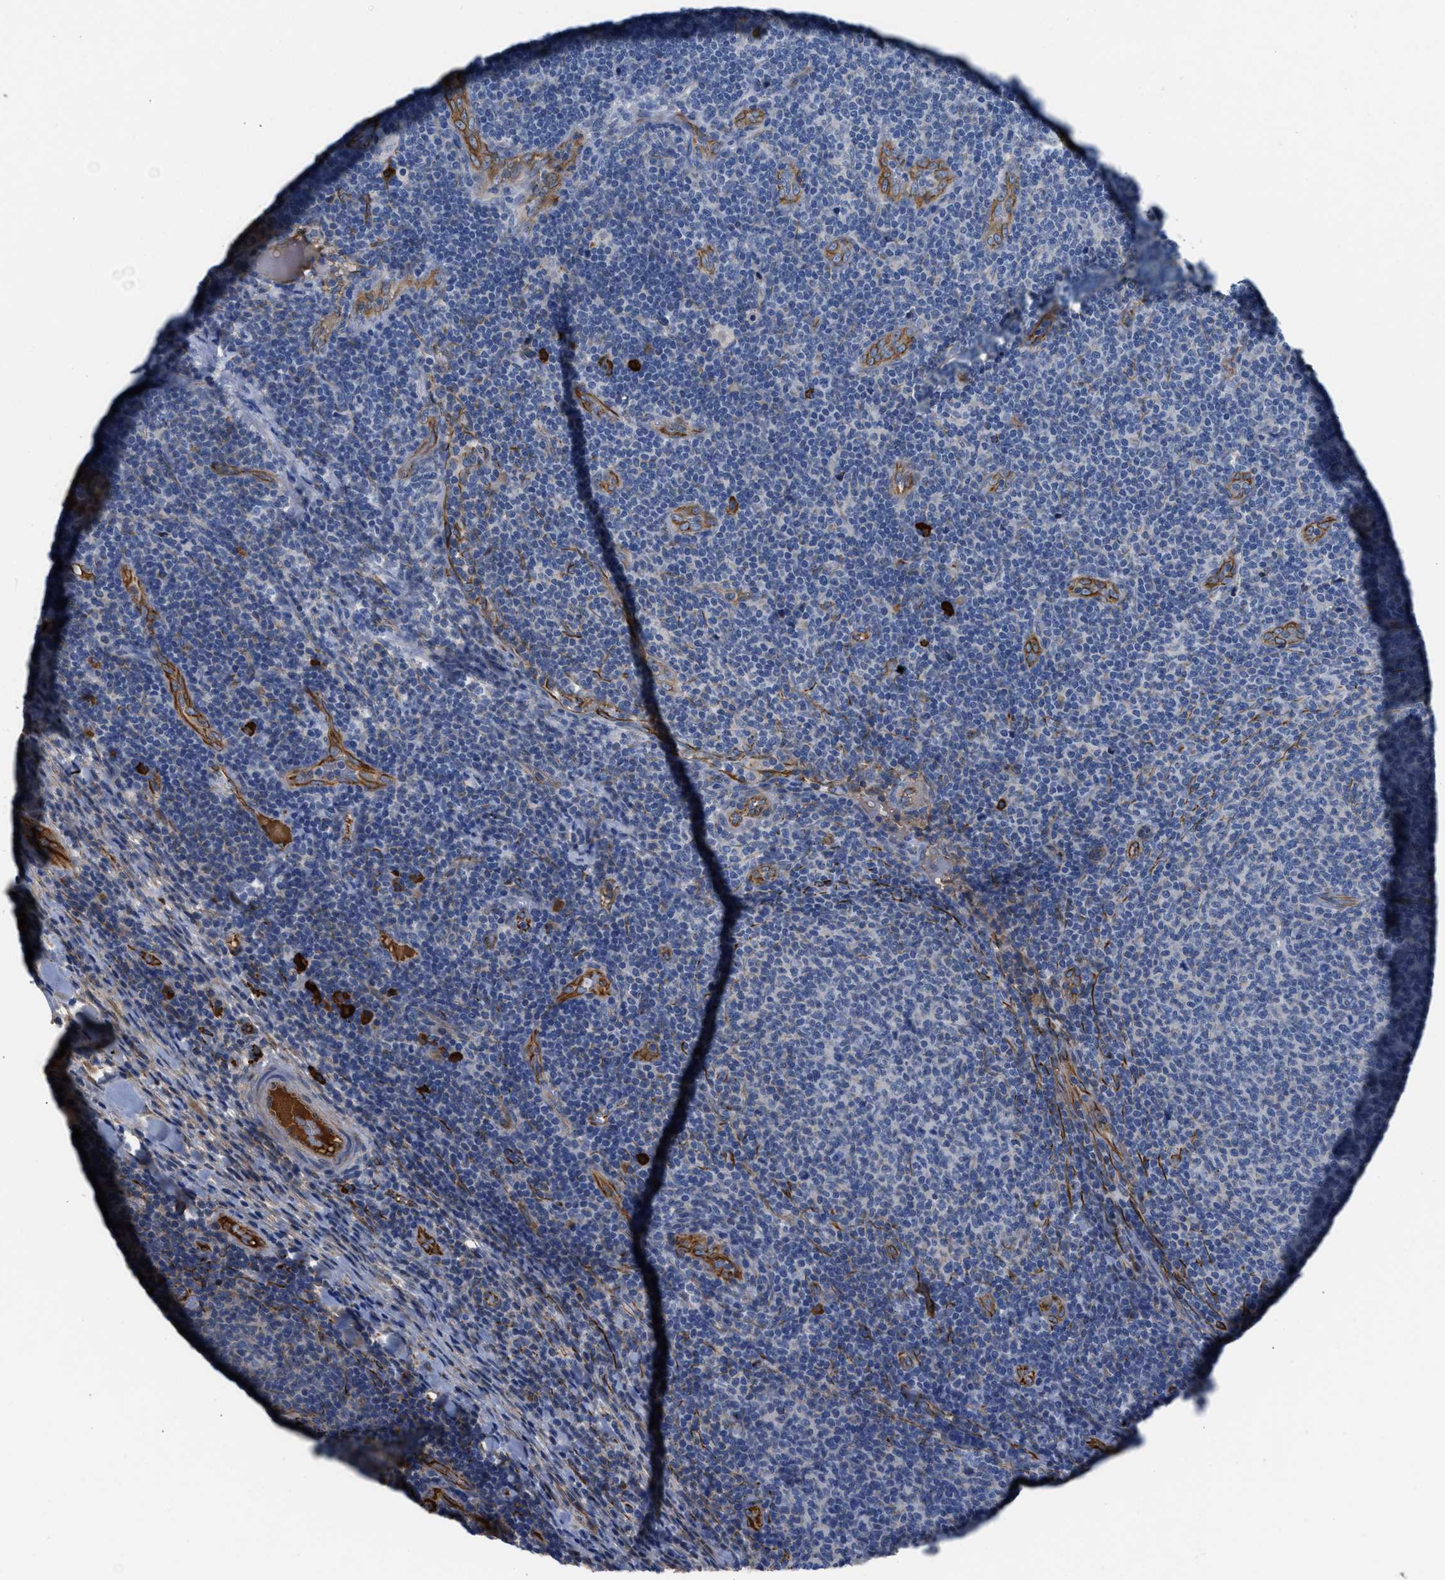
{"staining": {"intensity": "negative", "quantity": "none", "location": "none"}, "tissue": "lymphoma", "cell_type": "Tumor cells", "image_type": "cancer", "snomed": [{"axis": "morphology", "description": "Malignant lymphoma, non-Hodgkin's type, Low grade"}, {"axis": "topography", "description": "Lymph node"}], "caption": "A high-resolution photomicrograph shows IHC staining of low-grade malignant lymphoma, non-Hodgkin's type, which reveals no significant staining in tumor cells.", "gene": "HSPG2", "patient": {"sex": "male", "age": 66}}